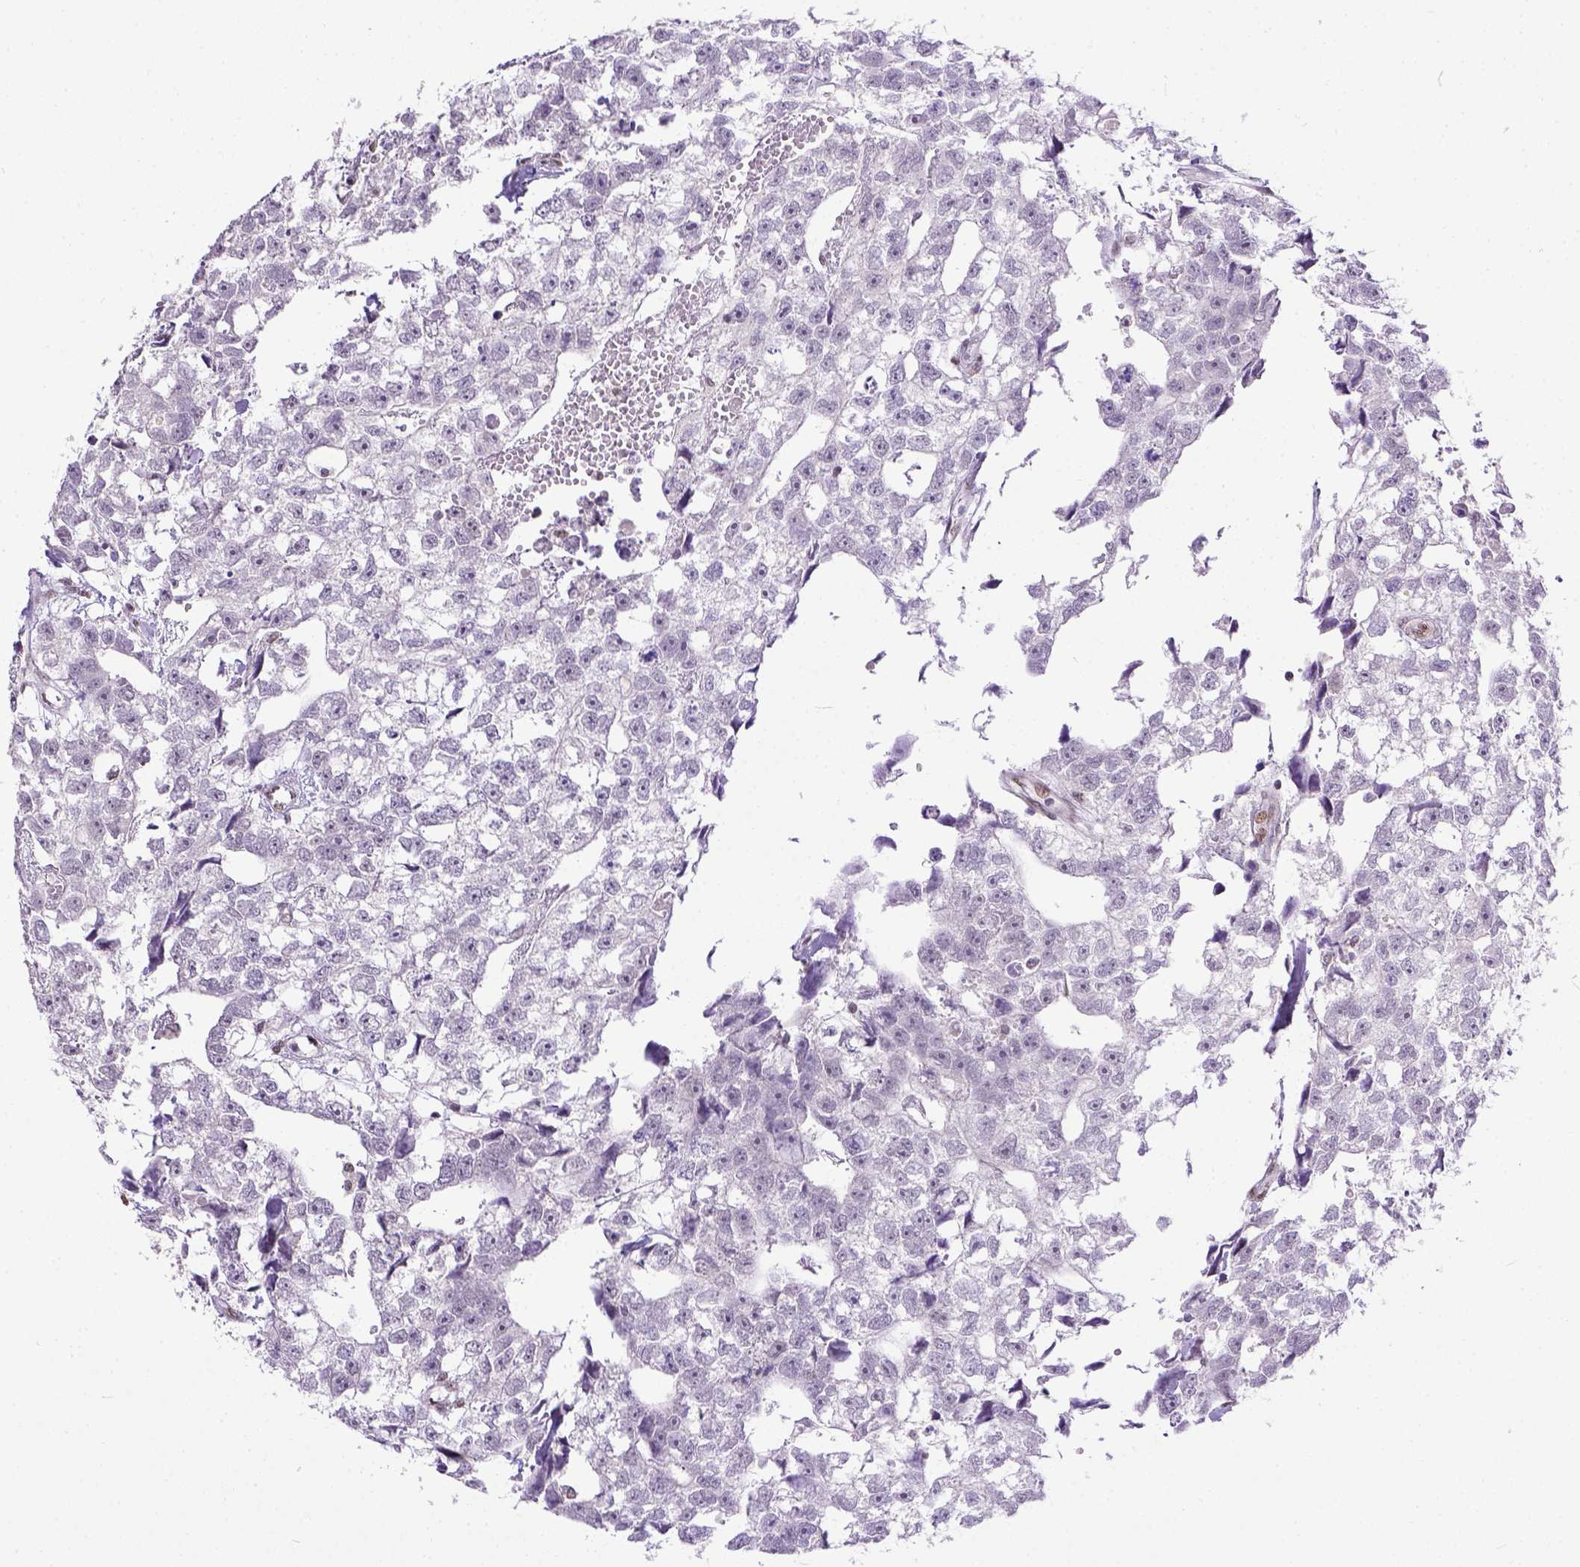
{"staining": {"intensity": "negative", "quantity": "none", "location": "none"}, "tissue": "testis cancer", "cell_type": "Tumor cells", "image_type": "cancer", "snomed": [{"axis": "morphology", "description": "Carcinoma, Embryonal, NOS"}, {"axis": "morphology", "description": "Teratoma, malignant, NOS"}, {"axis": "topography", "description": "Testis"}], "caption": "IHC histopathology image of neoplastic tissue: testis embryonal carcinoma stained with DAB (3,3'-diaminobenzidine) shows no significant protein expression in tumor cells.", "gene": "ERCC1", "patient": {"sex": "male", "age": 44}}